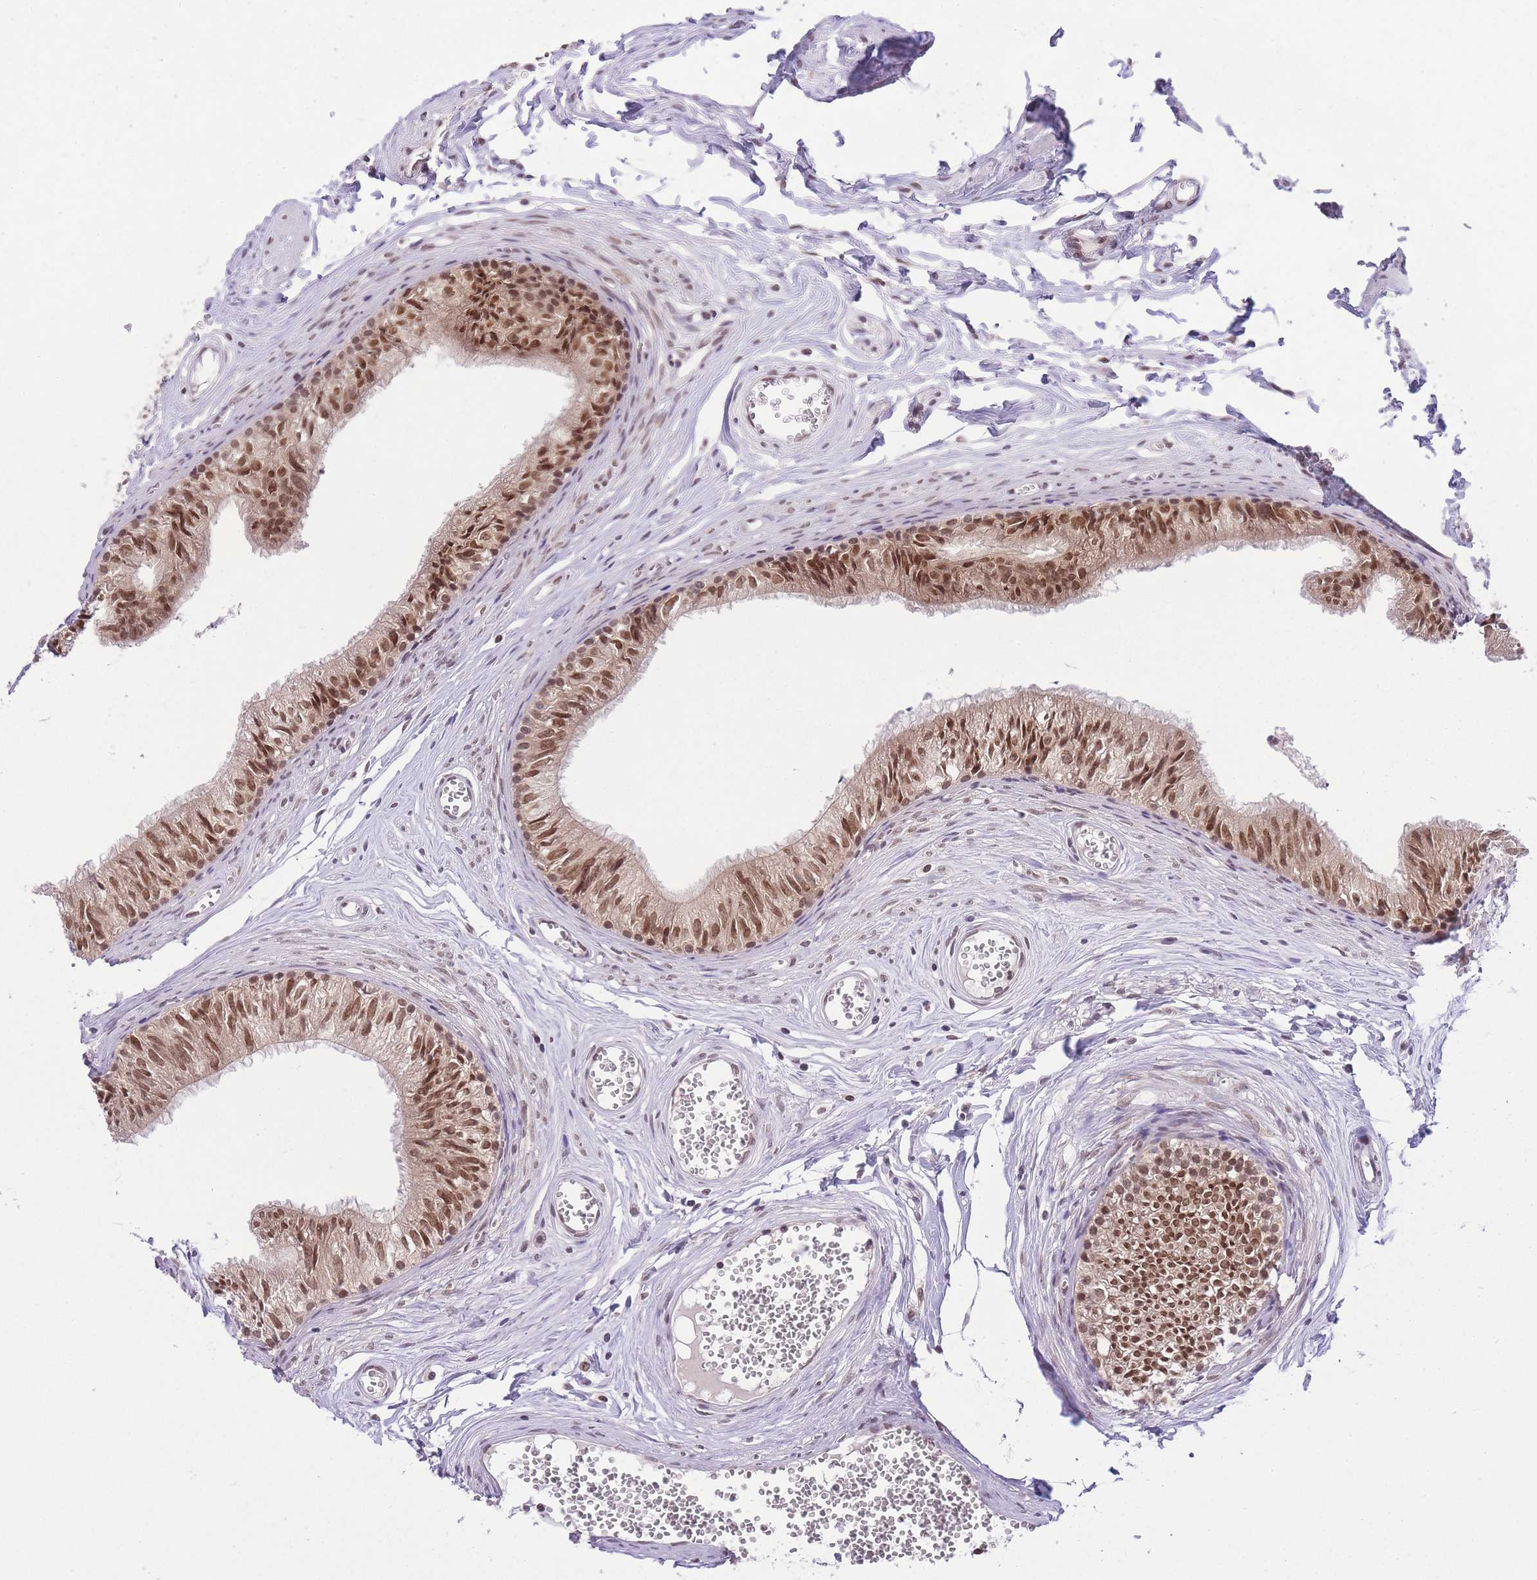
{"staining": {"intensity": "strong", "quantity": ">75%", "location": "nuclear"}, "tissue": "epididymis", "cell_type": "Glandular cells", "image_type": "normal", "snomed": [{"axis": "morphology", "description": "Normal tissue, NOS"}, {"axis": "topography", "description": "Epididymis"}], "caption": "Immunohistochemical staining of benign epididymis displays strong nuclear protein positivity in approximately >75% of glandular cells. The staining was performed using DAB to visualize the protein expression in brown, while the nuclei were stained in blue with hematoxylin (Magnification: 20x).", "gene": "TMED3", "patient": {"sex": "male", "age": 36}}